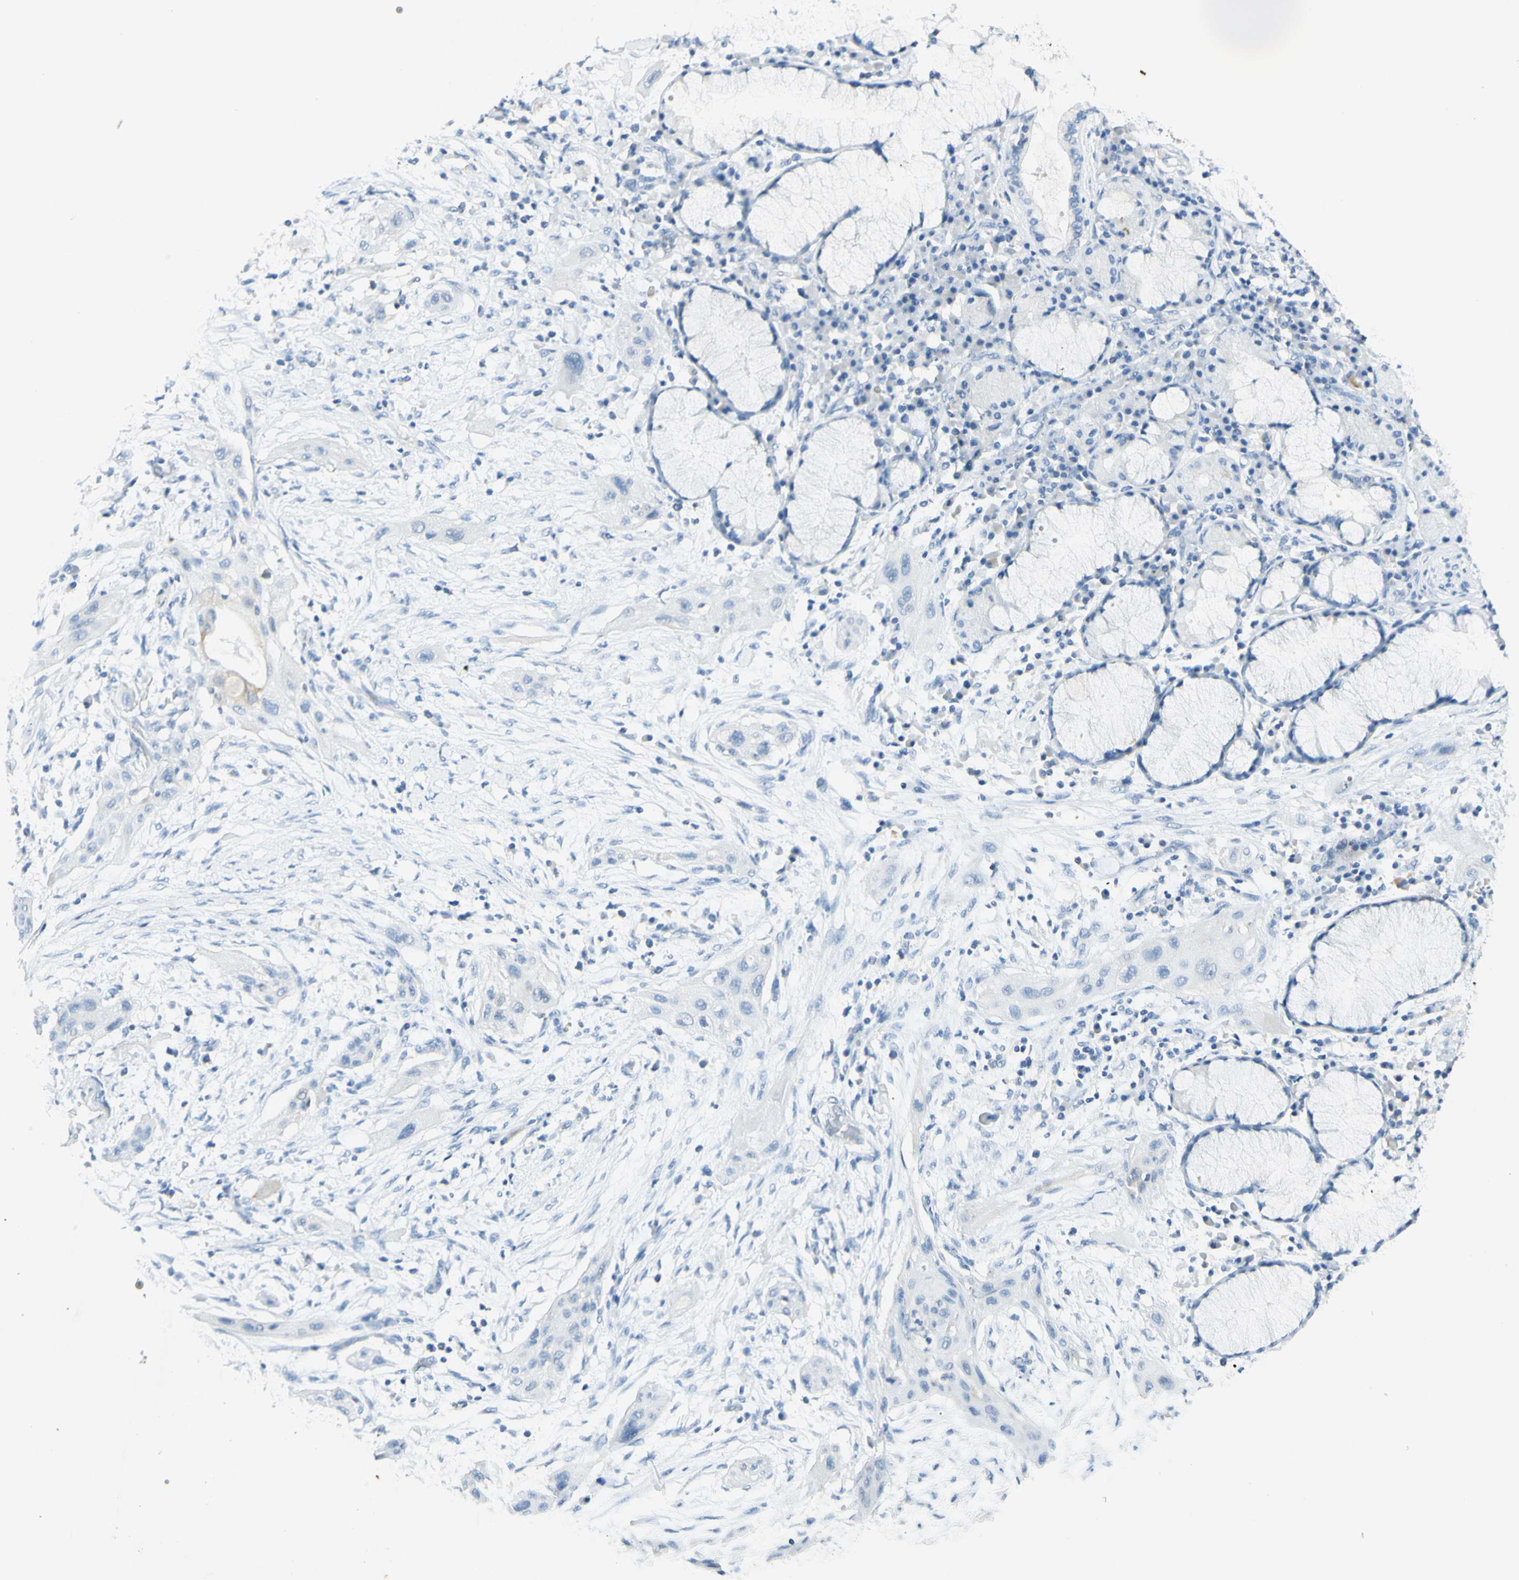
{"staining": {"intensity": "negative", "quantity": "none", "location": "none"}, "tissue": "lung cancer", "cell_type": "Tumor cells", "image_type": "cancer", "snomed": [{"axis": "morphology", "description": "Squamous cell carcinoma, NOS"}, {"axis": "topography", "description": "Lung"}], "caption": "Immunohistochemistry histopathology image of human lung squamous cell carcinoma stained for a protein (brown), which reveals no expression in tumor cells. Brightfield microscopy of immunohistochemistry stained with DAB (3,3'-diaminobenzidine) (brown) and hematoxylin (blue), captured at high magnification.", "gene": "GDF15", "patient": {"sex": "female", "age": 47}}